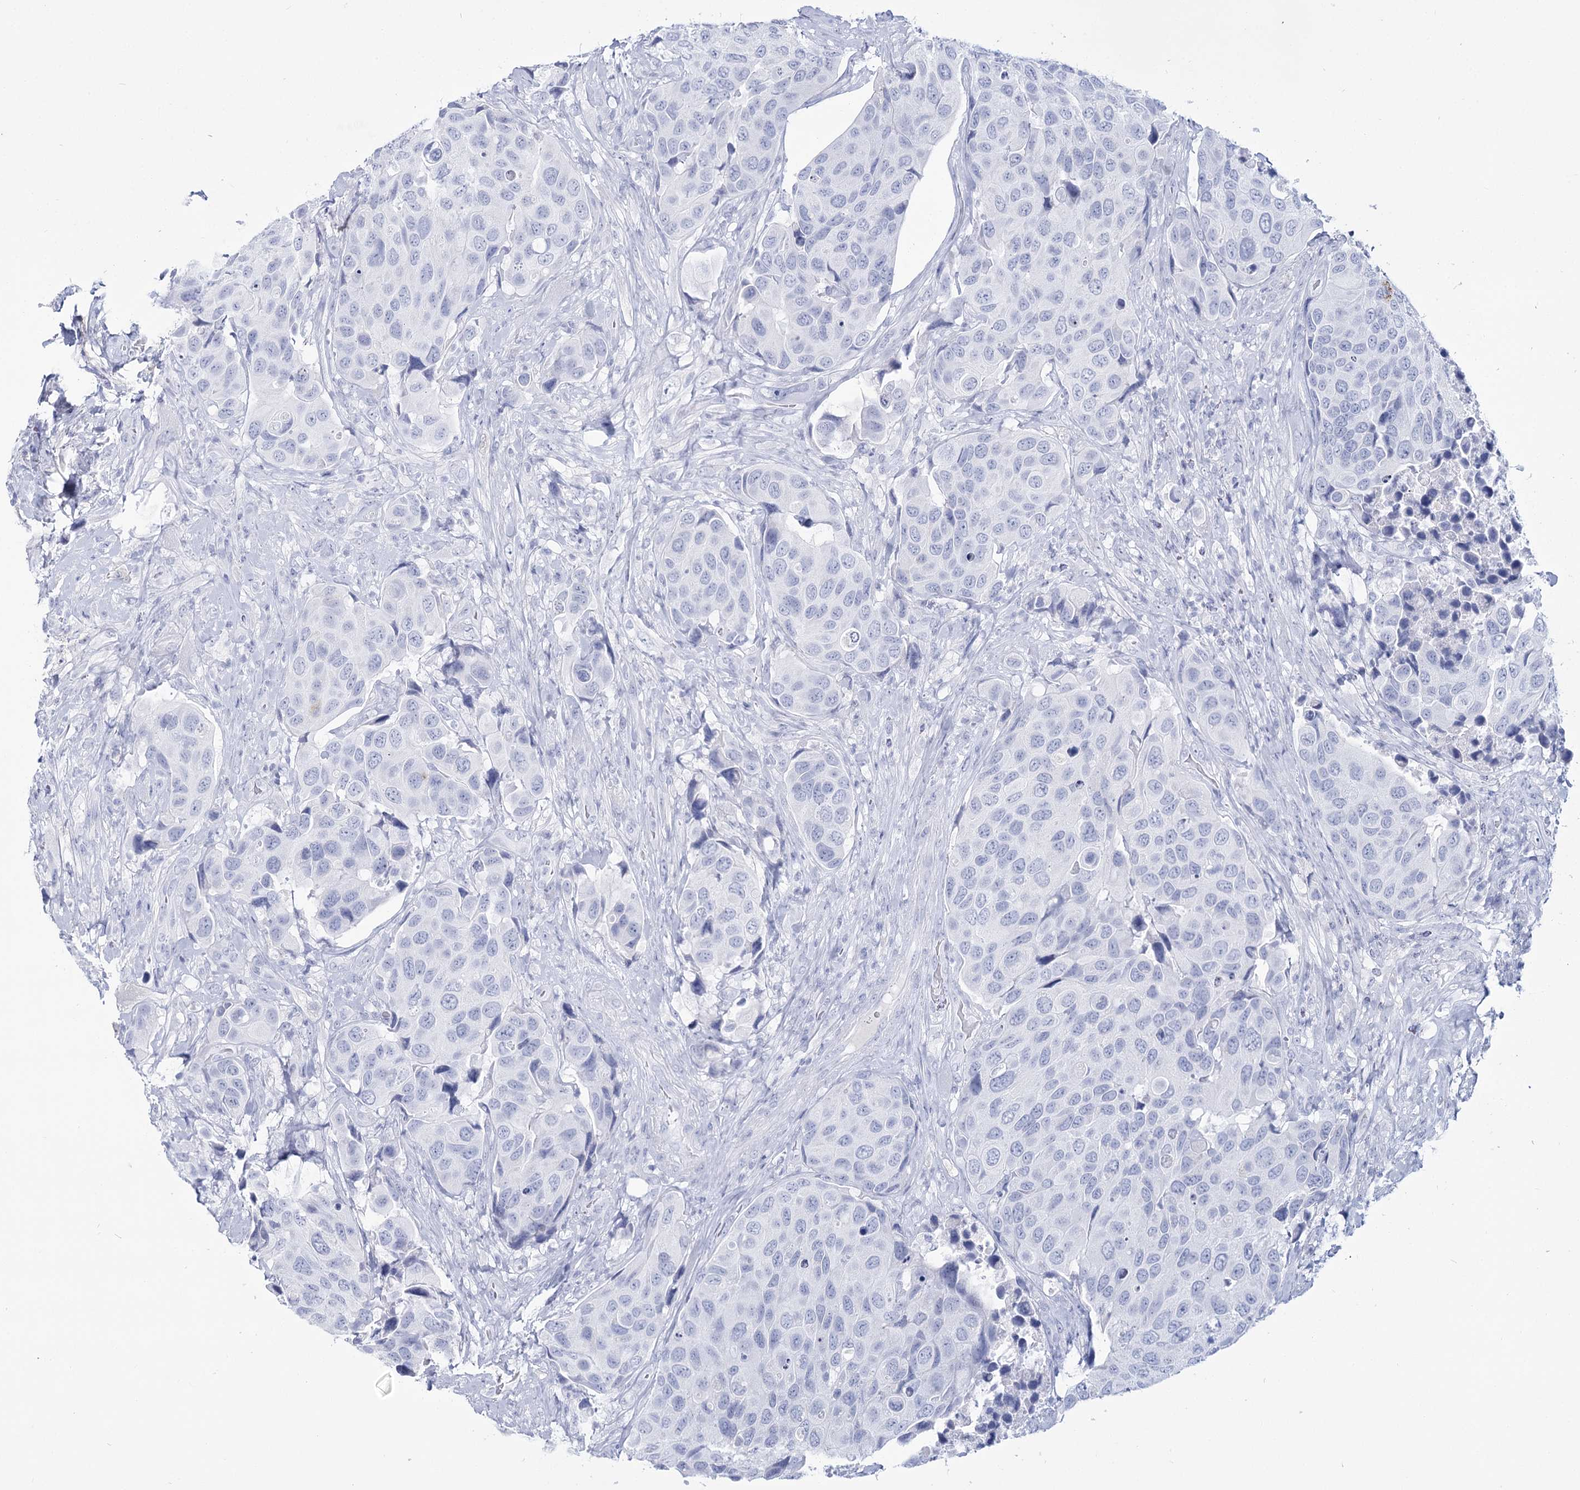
{"staining": {"intensity": "negative", "quantity": "none", "location": "none"}, "tissue": "urothelial cancer", "cell_type": "Tumor cells", "image_type": "cancer", "snomed": [{"axis": "morphology", "description": "Urothelial carcinoma, High grade"}, {"axis": "topography", "description": "Urinary bladder"}], "caption": "High power microscopy image of an IHC histopathology image of urothelial cancer, revealing no significant expression in tumor cells.", "gene": "RNF186", "patient": {"sex": "male", "age": 74}}